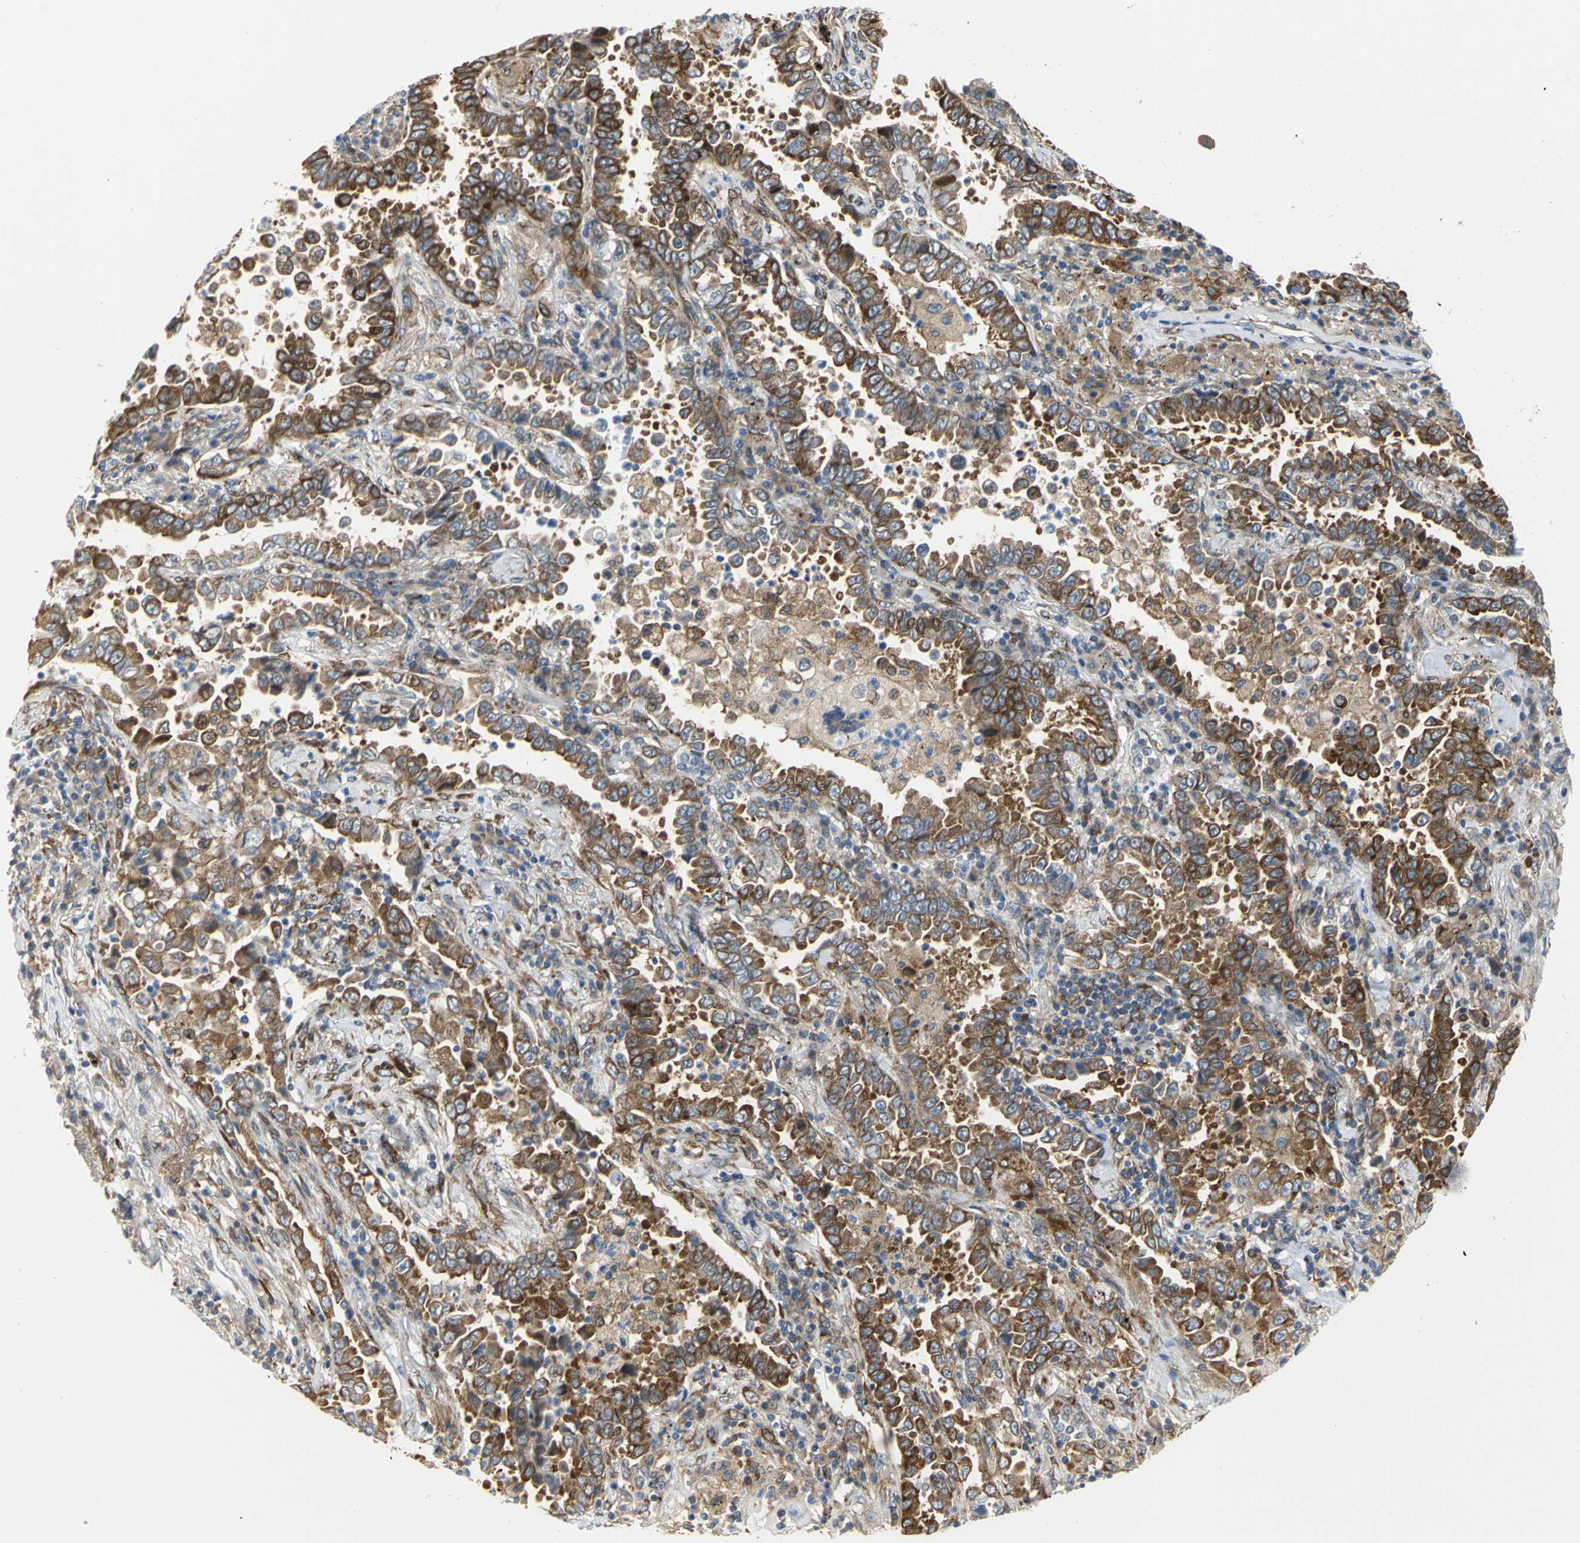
{"staining": {"intensity": "strong", "quantity": ">75%", "location": "cytoplasmic/membranous"}, "tissue": "lung cancer", "cell_type": "Tumor cells", "image_type": "cancer", "snomed": [{"axis": "morphology", "description": "Normal tissue, NOS"}, {"axis": "morphology", "description": "Inflammation, NOS"}, {"axis": "morphology", "description": "Adenocarcinoma, NOS"}, {"axis": "topography", "description": "Lung"}], "caption": "Immunohistochemistry staining of lung cancer, which shows high levels of strong cytoplasmic/membranous expression in approximately >75% of tumor cells indicating strong cytoplasmic/membranous protein expression. The staining was performed using DAB (brown) for protein detection and nuclei were counterstained in hematoxylin (blue).", "gene": "YBX1", "patient": {"sex": "female", "age": 64}}